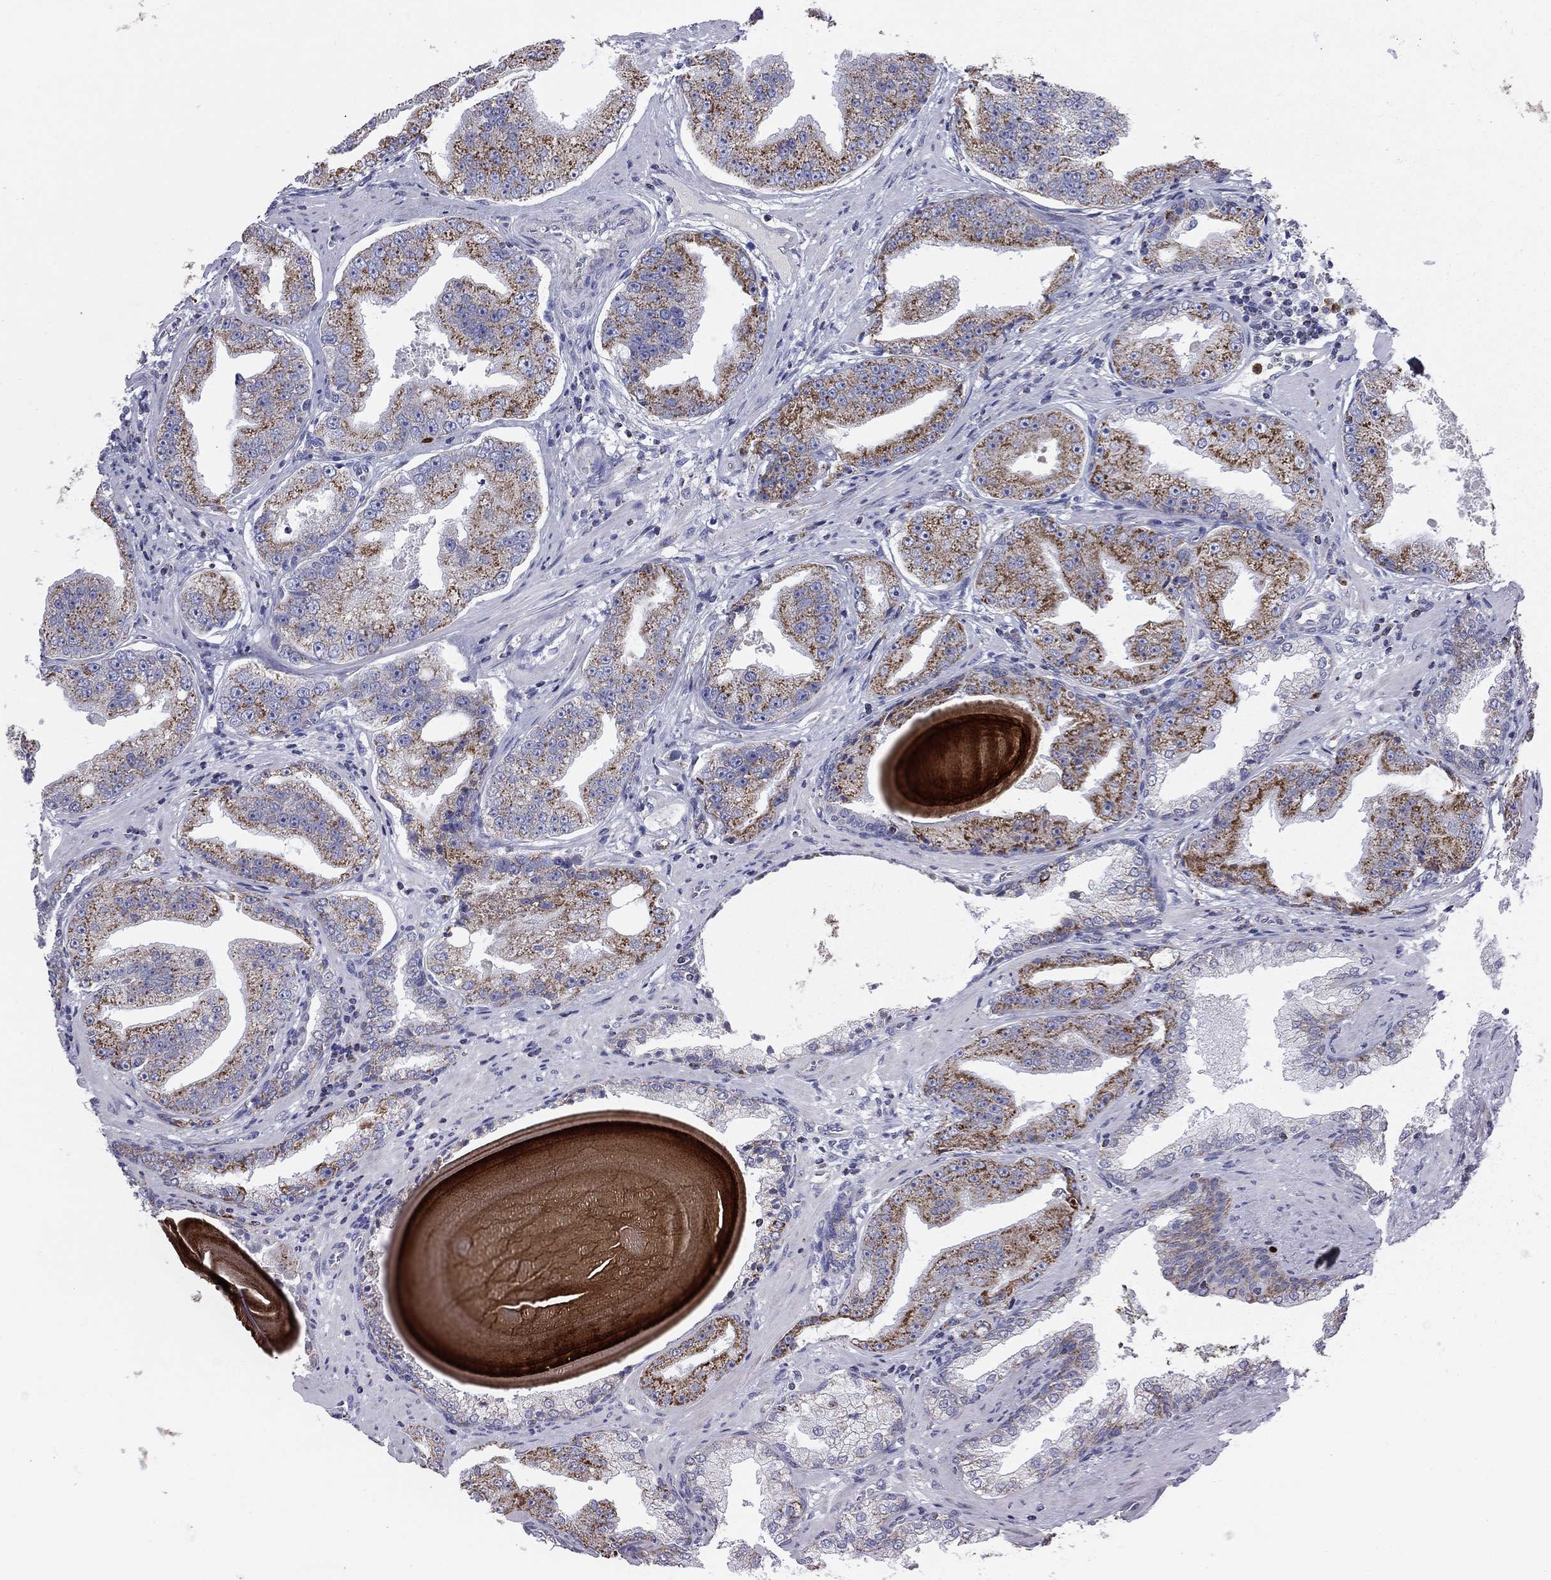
{"staining": {"intensity": "strong", "quantity": "25%-75%", "location": "cytoplasmic/membranous"}, "tissue": "prostate cancer", "cell_type": "Tumor cells", "image_type": "cancer", "snomed": [{"axis": "morphology", "description": "Adenocarcinoma, Low grade"}, {"axis": "topography", "description": "Prostate"}], "caption": "A high-resolution micrograph shows immunohistochemistry staining of adenocarcinoma (low-grade) (prostate), which exhibits strong cytoplasmic/membranous expression in about 25%-75% of tumor cells.", "gene": "NDUFA4L2", "patient": {"sex": "male", "age": 62}}